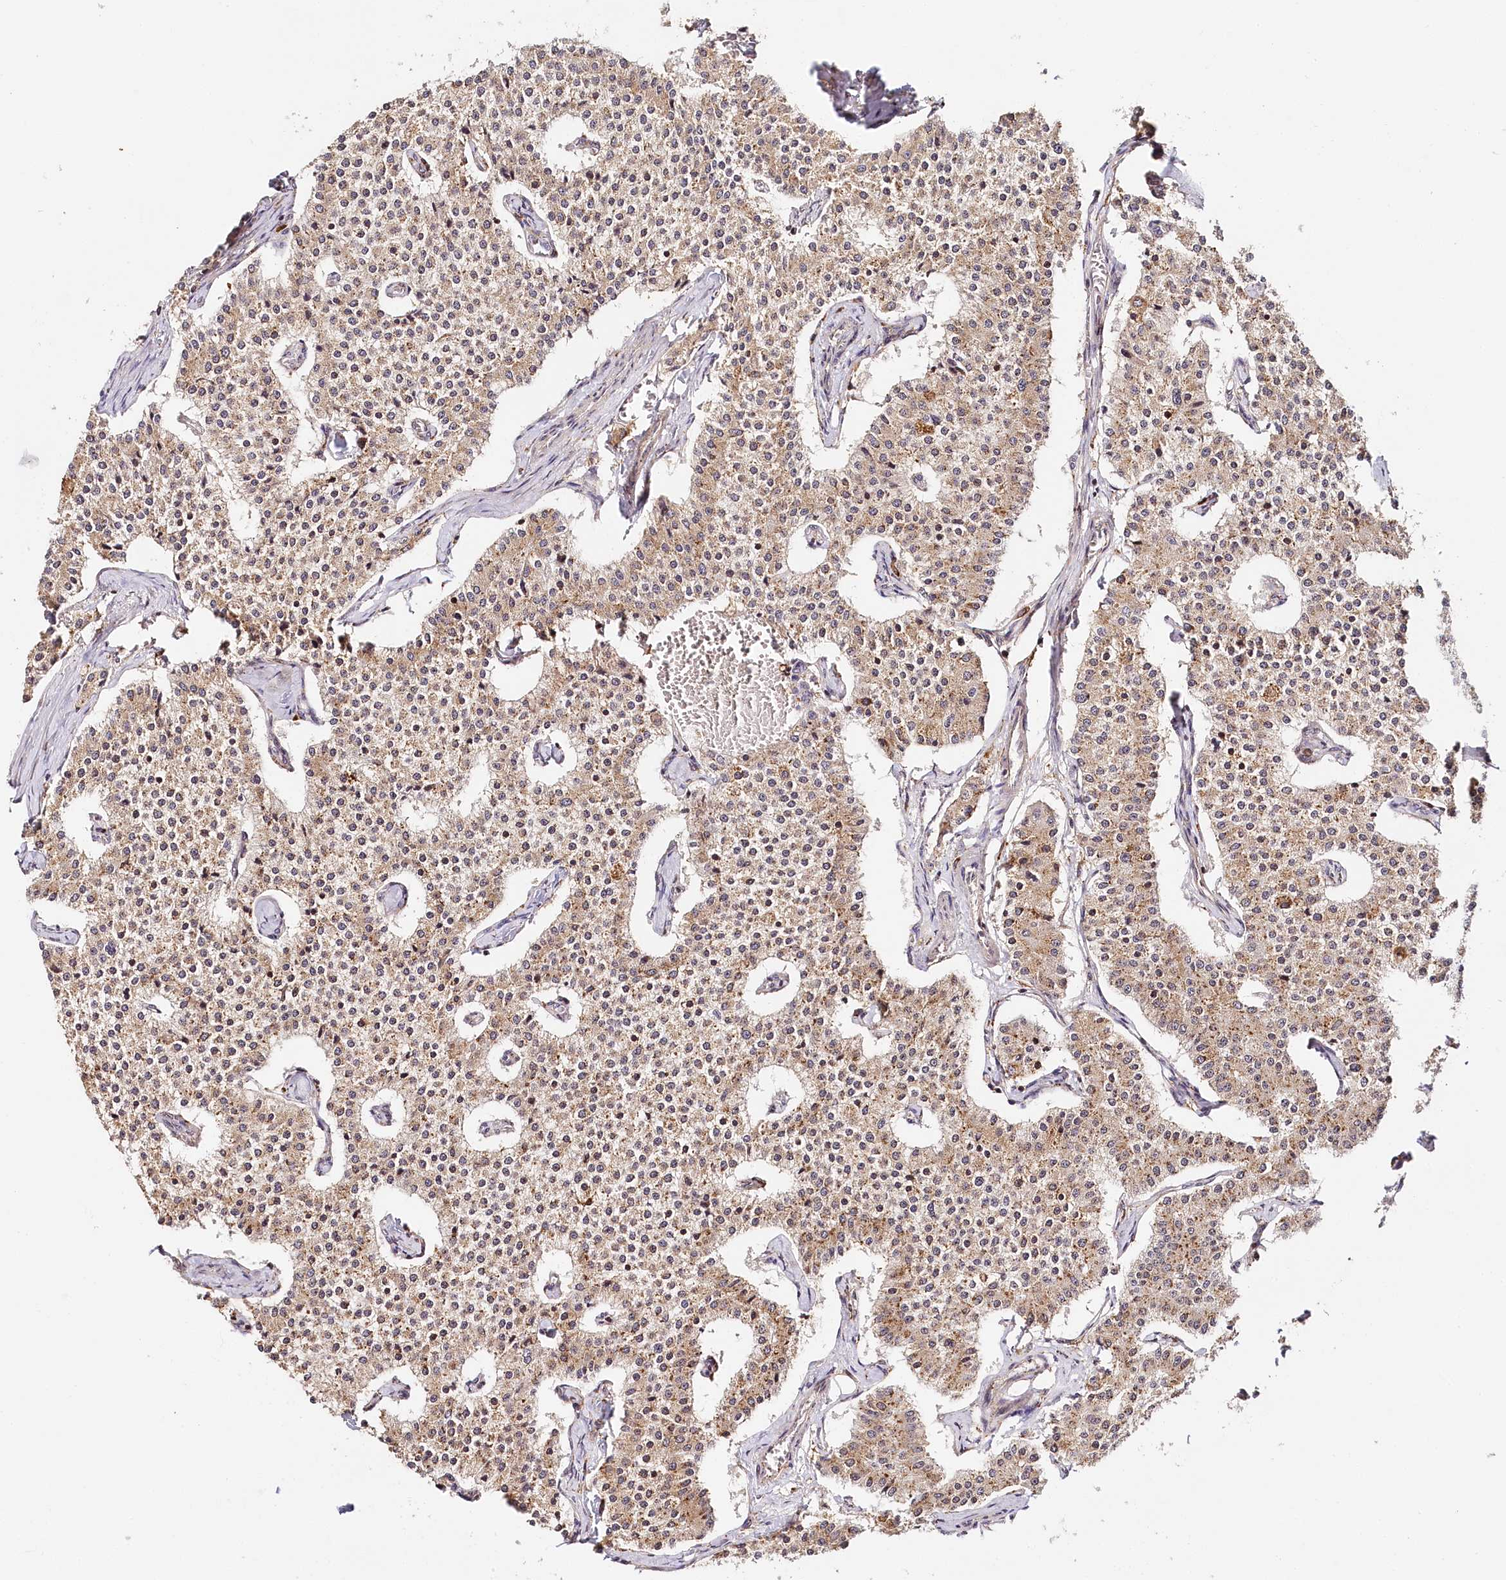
{"staining": {"intensity": "moderate", "quantity": ">75%", "location": "cytoplasmic/membranous"}, "tissue": "carcinoid", "cell_type": "Tumor cells", "image_type": "cancer", "snomed": [{"axis": "morphology", "description": "Carcinoid, malignant, NOS"}, {"axis": "topography", "description": "Colon"}], "caption": "Carcinoid was stained to show a protein in brown. There is medium levels of moderate cytoplasmic/membranous expression in about >75% of tumor cells.", "gene": "VEGFA", "patient": {"sex": "female", "age": 52}}